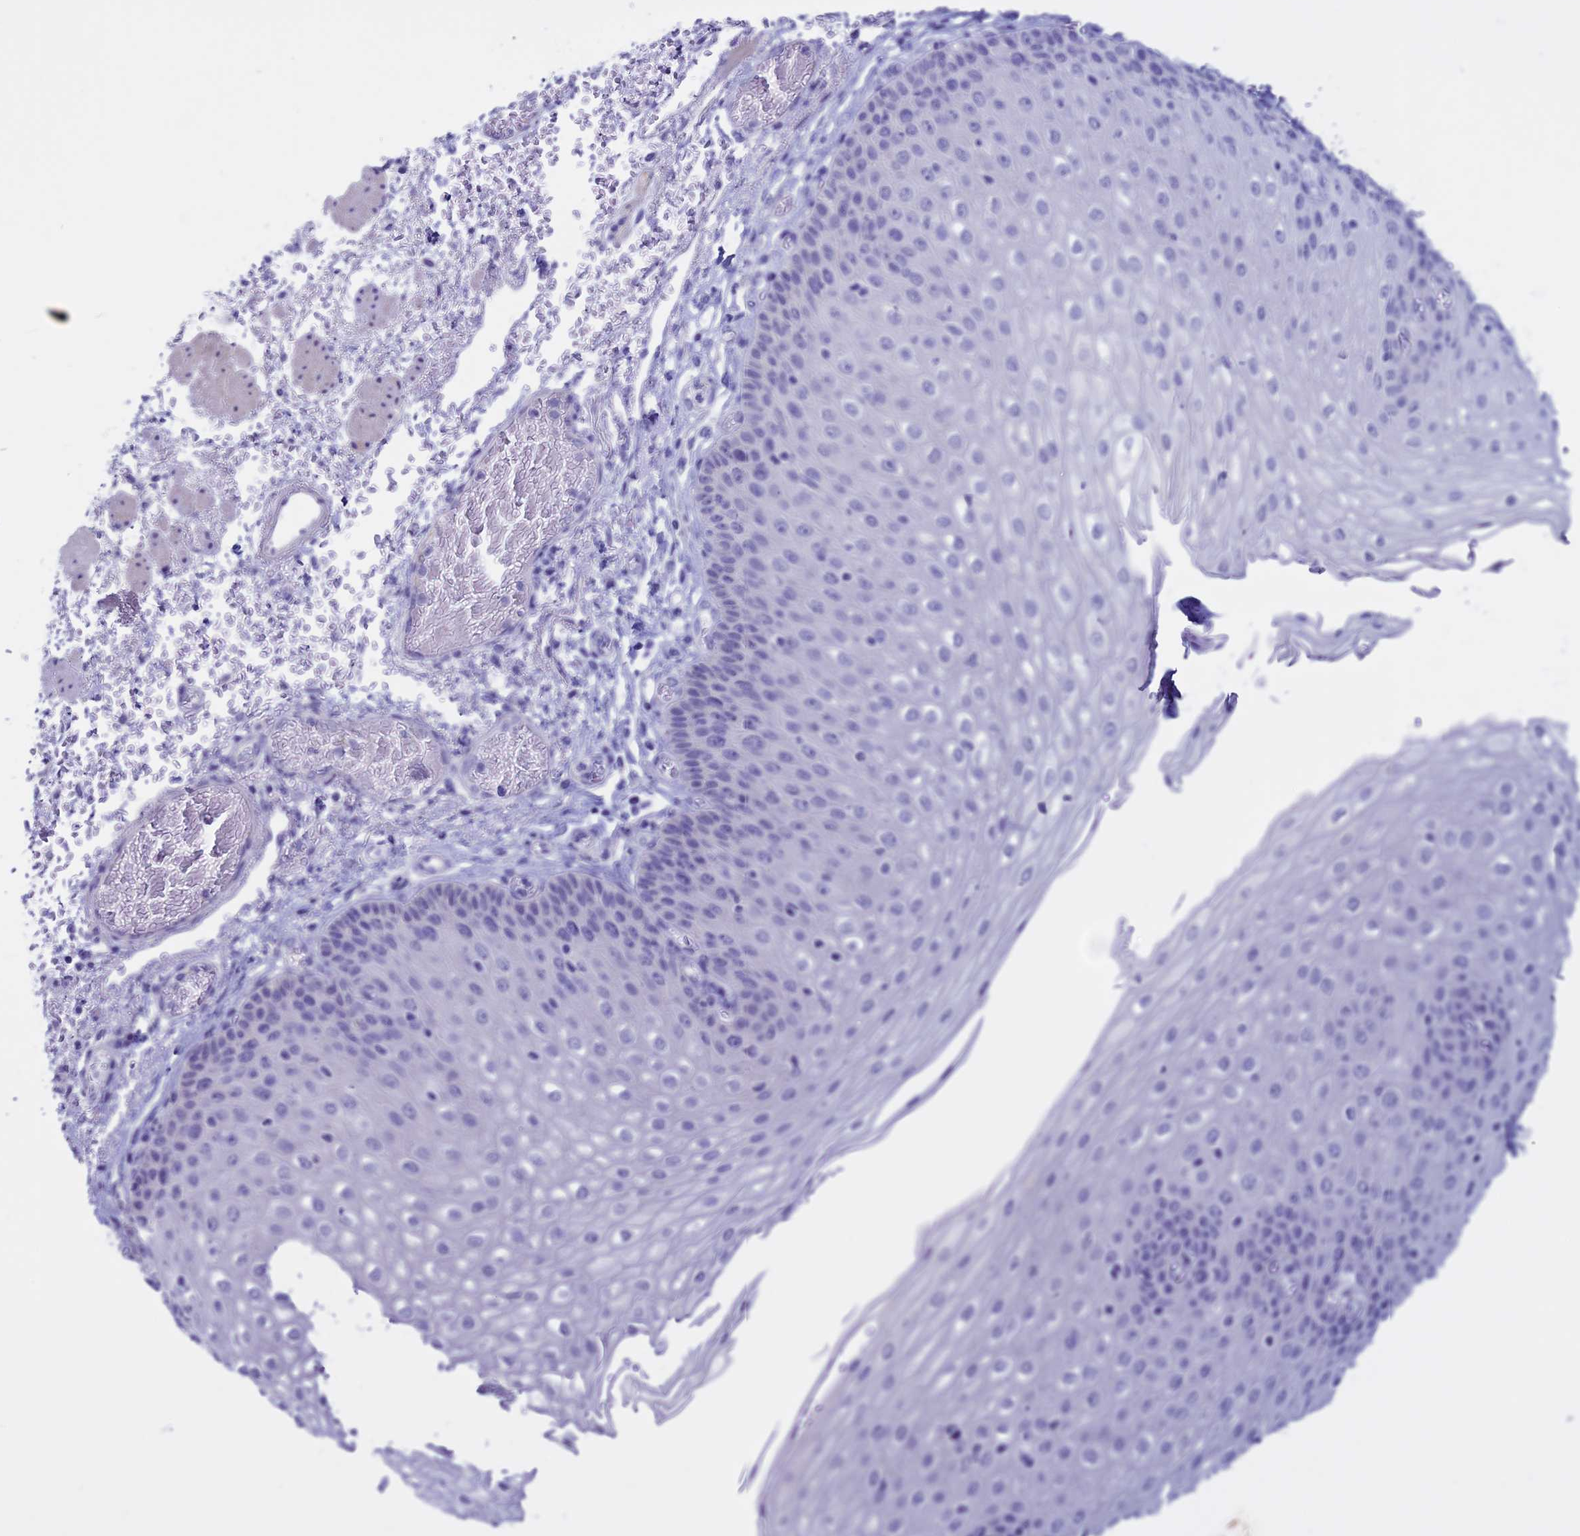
{"staining": {"intensity": "negative", "quantity": "none", "location": "none"}, "tissue": "esophagus", "cell_type": "Squamous epithelial cells", "image_type": "normal", "snomed": [{"axis": "morphology", "description": "Normal tissue, NOS"}, {"axis": "topography", "description": "Esophagus"}], "caption": "A high-resolution image shows IHC staining of normal esophagus, which displays no significant staining in squamous epithelial cells. (DAB (3,3'-diaminobenzidine) immunohistochemistry, high magnification).", "gene": "CLEC2L", "patient": {"sex": "male", "age": 81}}